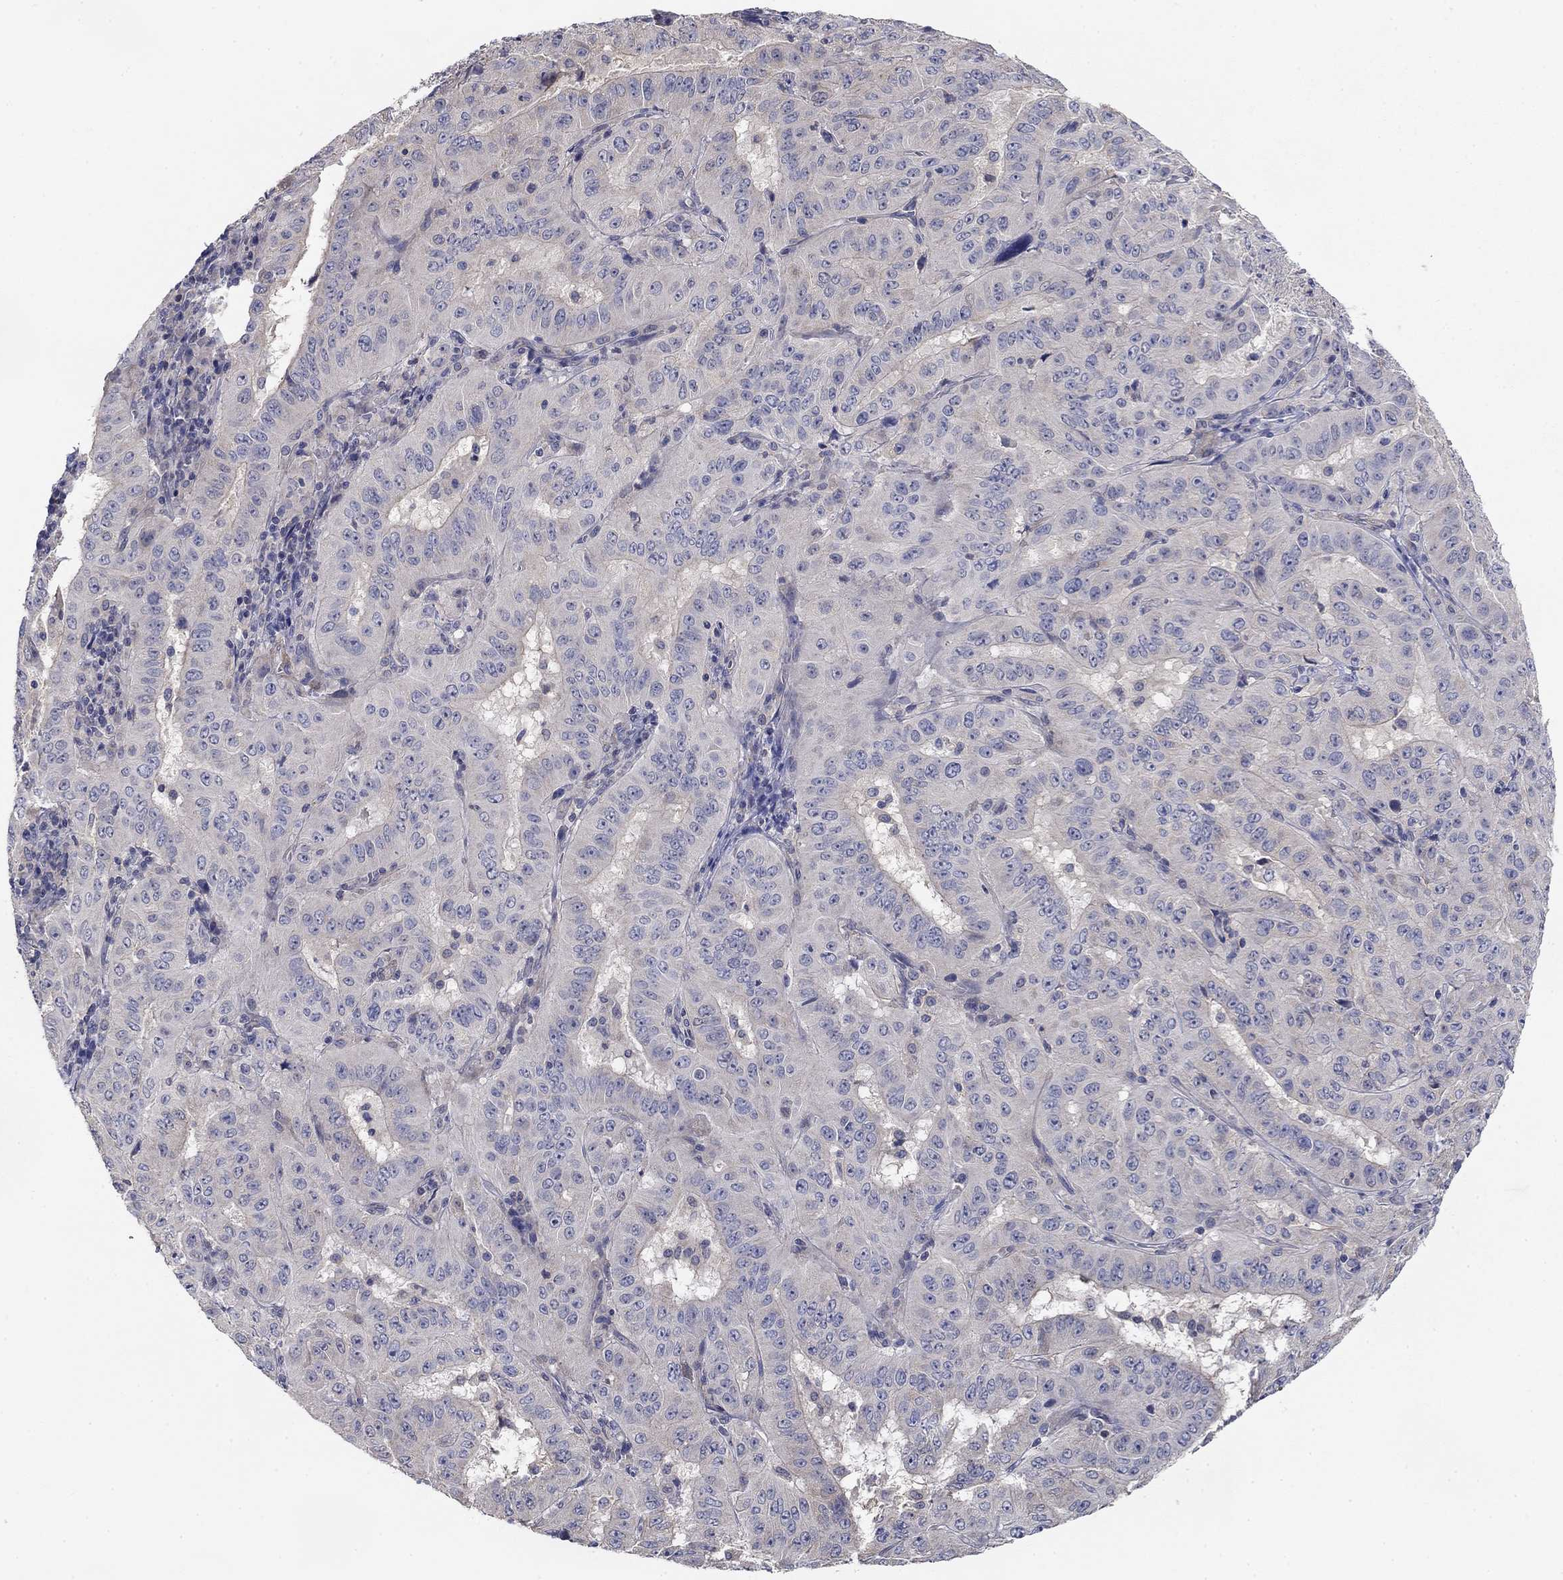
{"staining": {"intensity": "negative", "quantity": "none", "location": "none"}, "tissue": "pancreatic cancer", "cell_type": "Tumor cells", "image_type": "cancer", "snomed": [{"axis": "morphology", "description": "Adenocarcinoma, NOS"}, {"axis": "topography", "description": "Pancreas"}], "caption": "Pancreatic cancer (adenocarcinoma) stained for a protein using immunohistochemistry demonstrates no staining tumor cells.", "gene": "GRK7", "patient": {"sex": "male", "age": 63}}